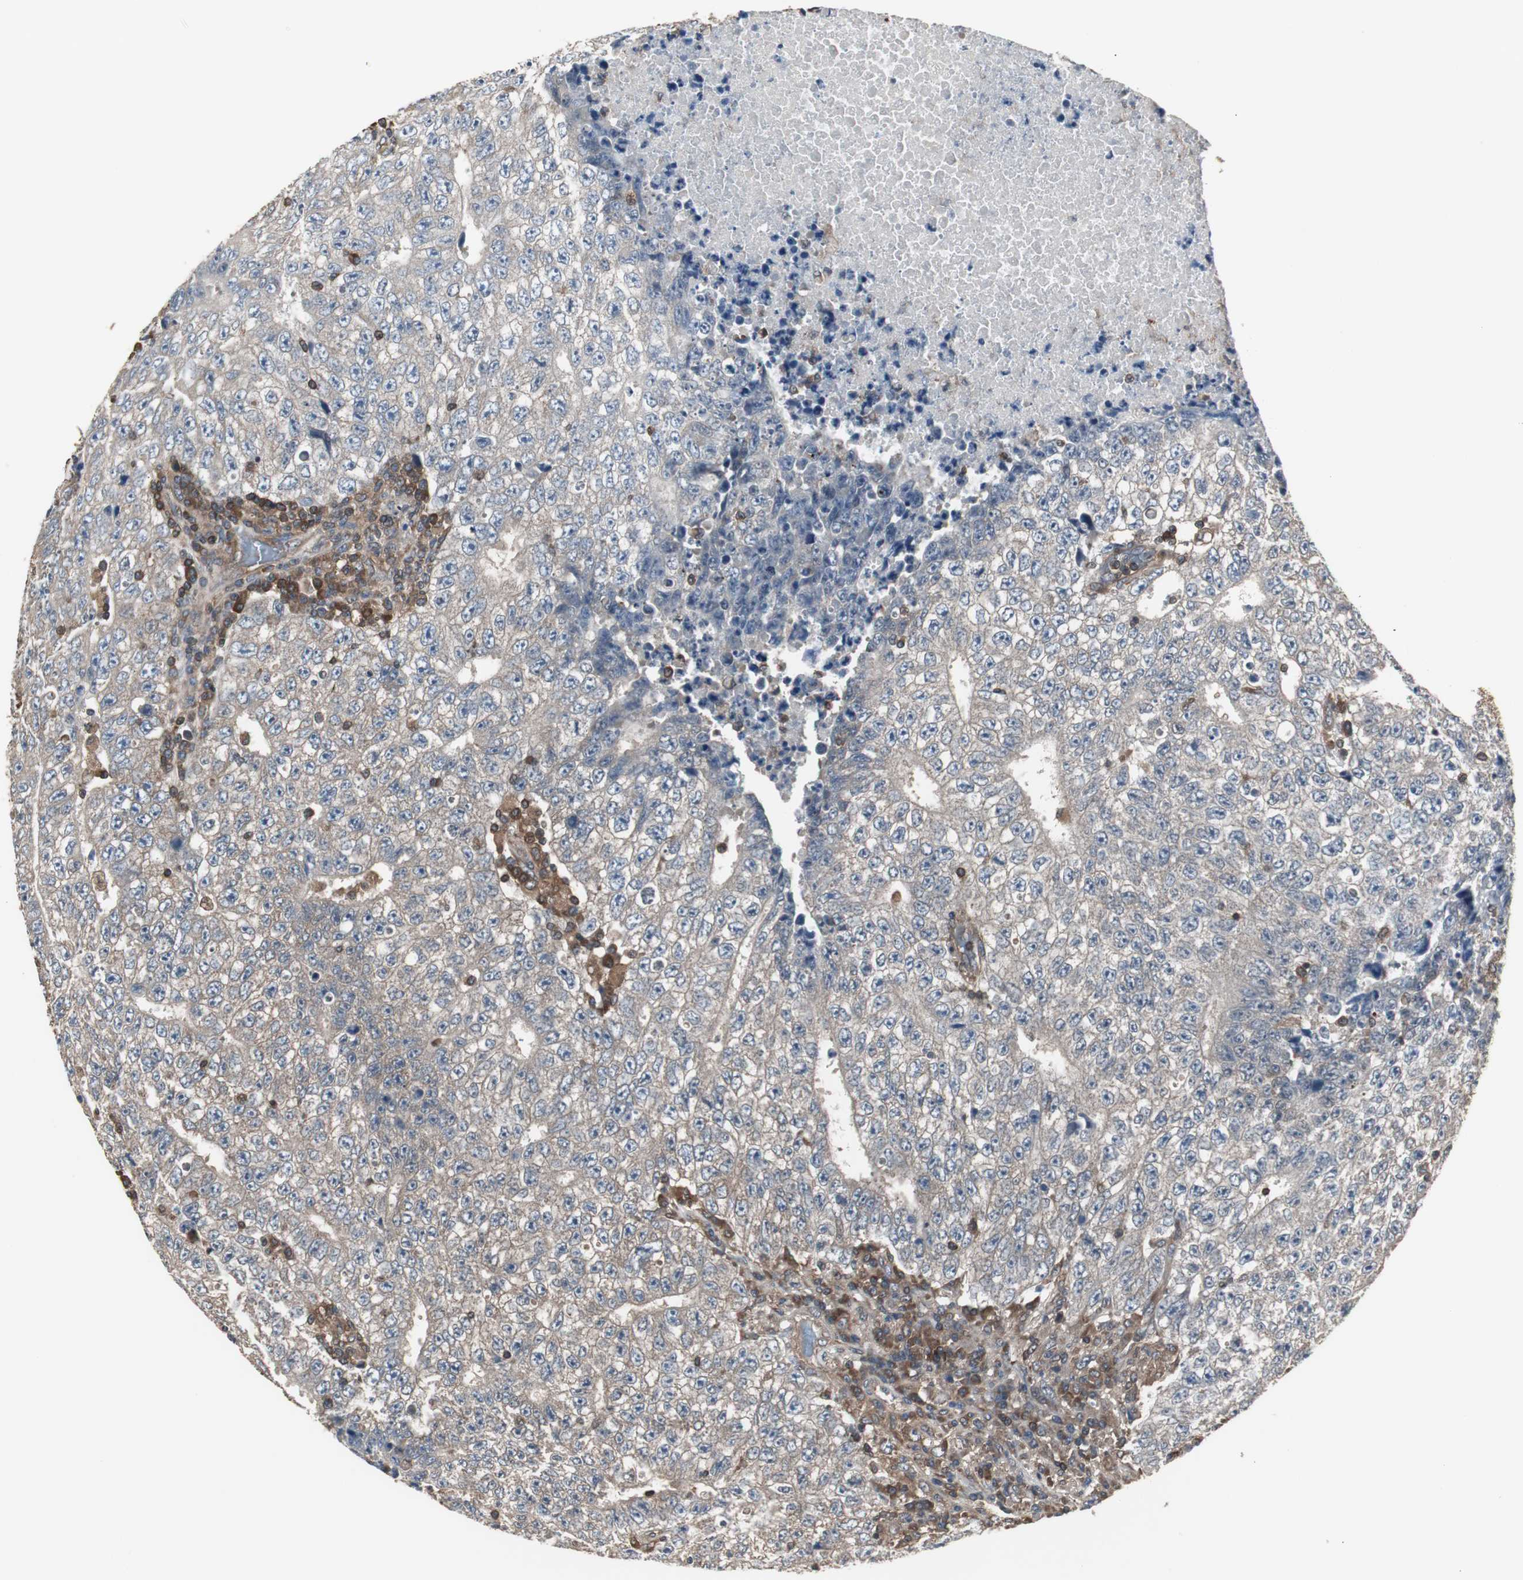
{"staining": {"intensity": "weak", "quantity": "<25%", "location": "cytoplasmic/membranous"}, "tissue": "testis cancer", "cell_type": "Tumor cells", "image_type": "cancer", "snomed": [{"axis": "morphology", "description": "Necrosis, NOS"}, {"axis": "morphology", "description": "Carcinoma, Embryonal, NOS"}, {"axis": "topography", "description": "Testis"}], "caption": "Testis cancer (embryonal carcinoma) was stained to show a protein in brown. There is no significant positivity in tumor cells.", "gene": "CAPNS1", "patient": {"sex": "male", "age": 19}}